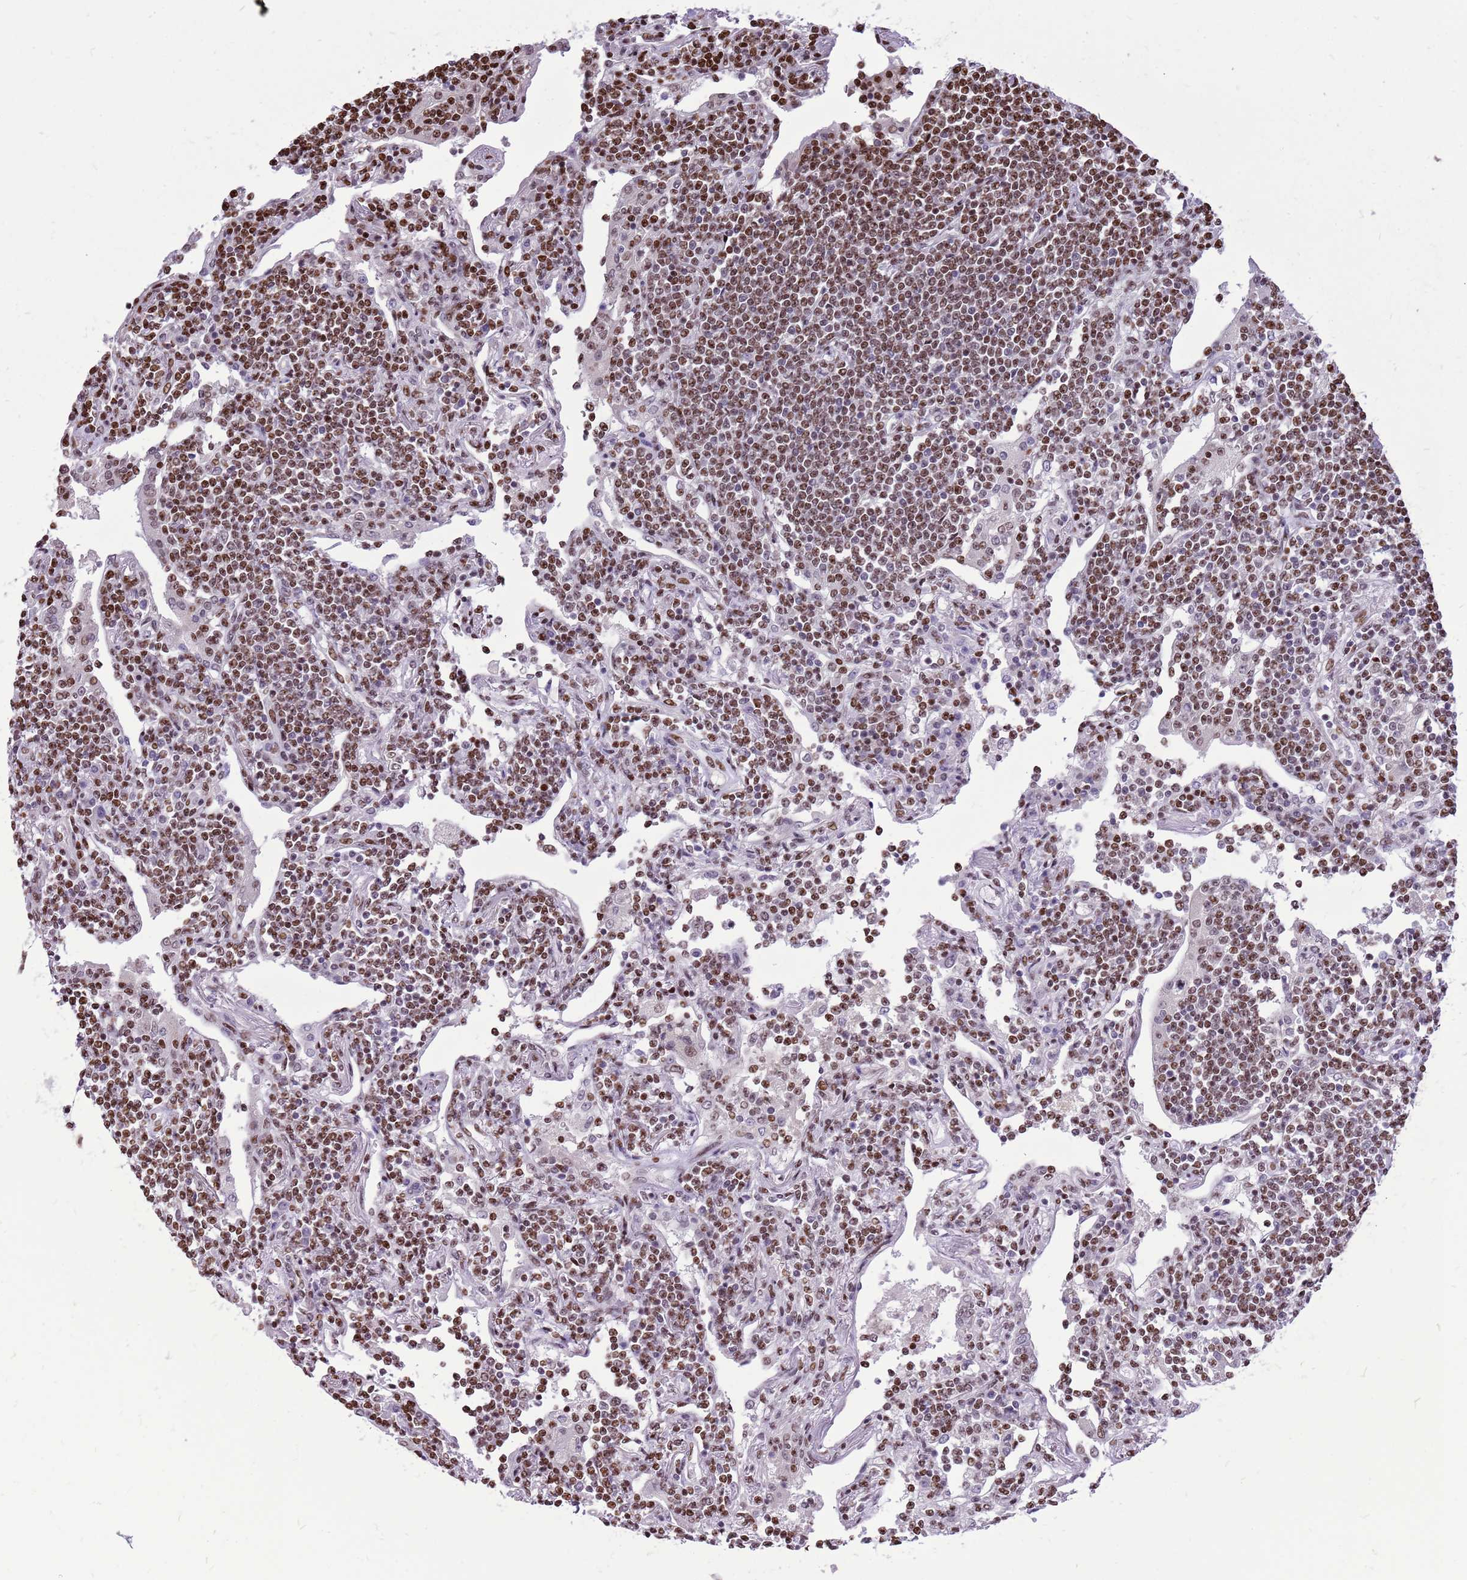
{"staining": {"intensity": "moderate", "quantity": ">75%", "location": "nuclear"}, "tissue": "lymphoma", "cell_type": "Tumor cells", "image_type": "cancer", "snomed": [{"axis": "morphology", "description": "Malignant lymphoma, non-Hodgkin's type, Low grade"}, {"axis": "topography", "description": "Lung"}], "caption": "A brown stain shows moderate nuclear staining of a protein in human low-grade malignant lymphoma, non-Hodgkin's type tumor cells. (brown staining indicates protein expression, while blue staining denotes nuclei).", "gene": "WASHC4", "patient": {"sex": "female", "age": 71}}